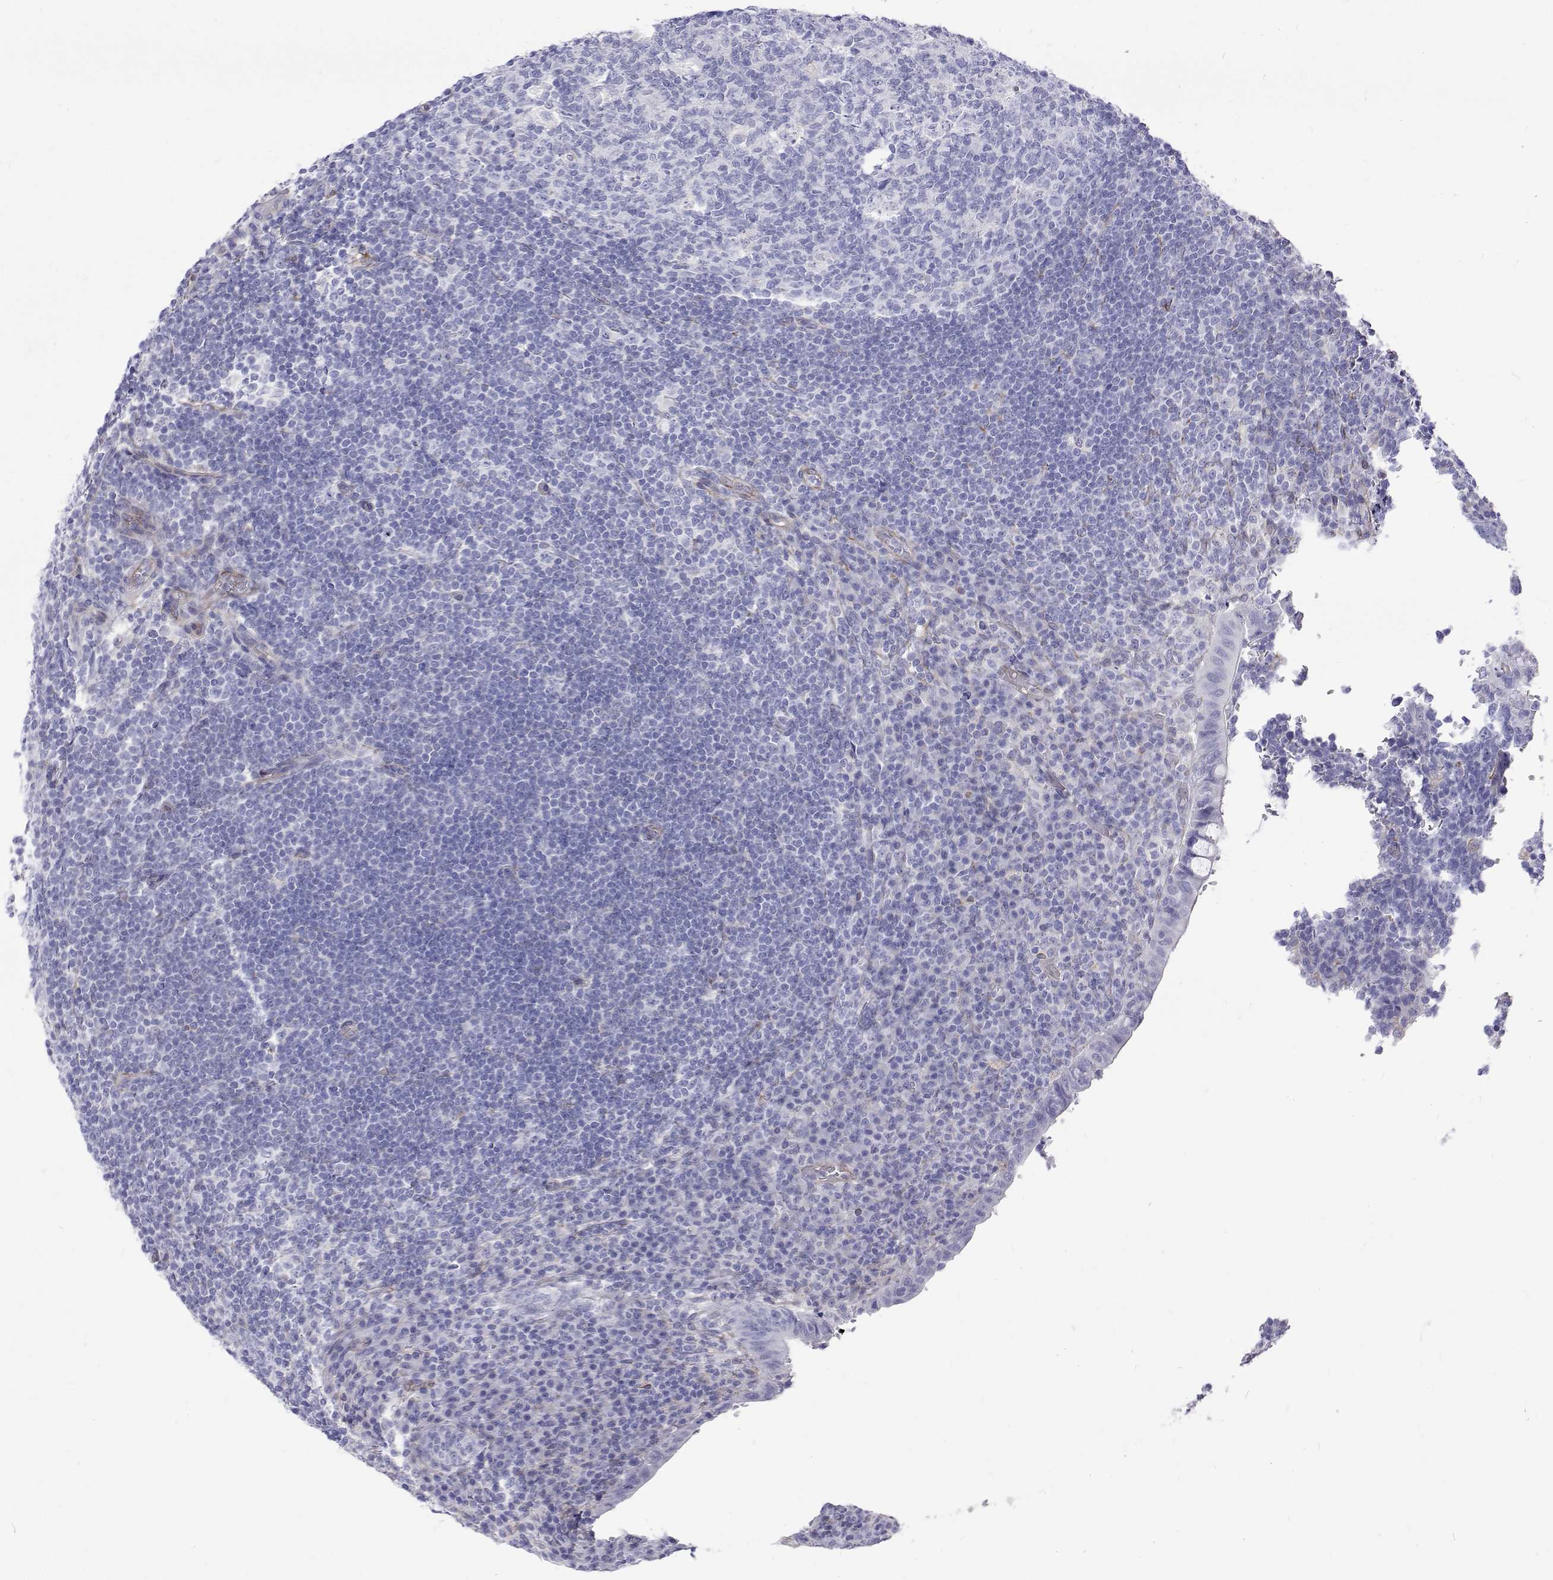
{"staining": {"intensity": "negative", "quantity": "none", "location": "none"}, "tissue": "appendix", "cell_type": "Glandular cells", "image_type": "normal", "snomed": [{"axis": "morphology", "description": "Normal tissue, NOS"}, {"axis": "topography", "description": "Appendix"}], "caption": "This is an immunohistochemistry micrograph of normal human appendix. There is no positivity in glandular cells.", "gene": "OPRPN", "patient": {"sex": "male", "age": 18}}